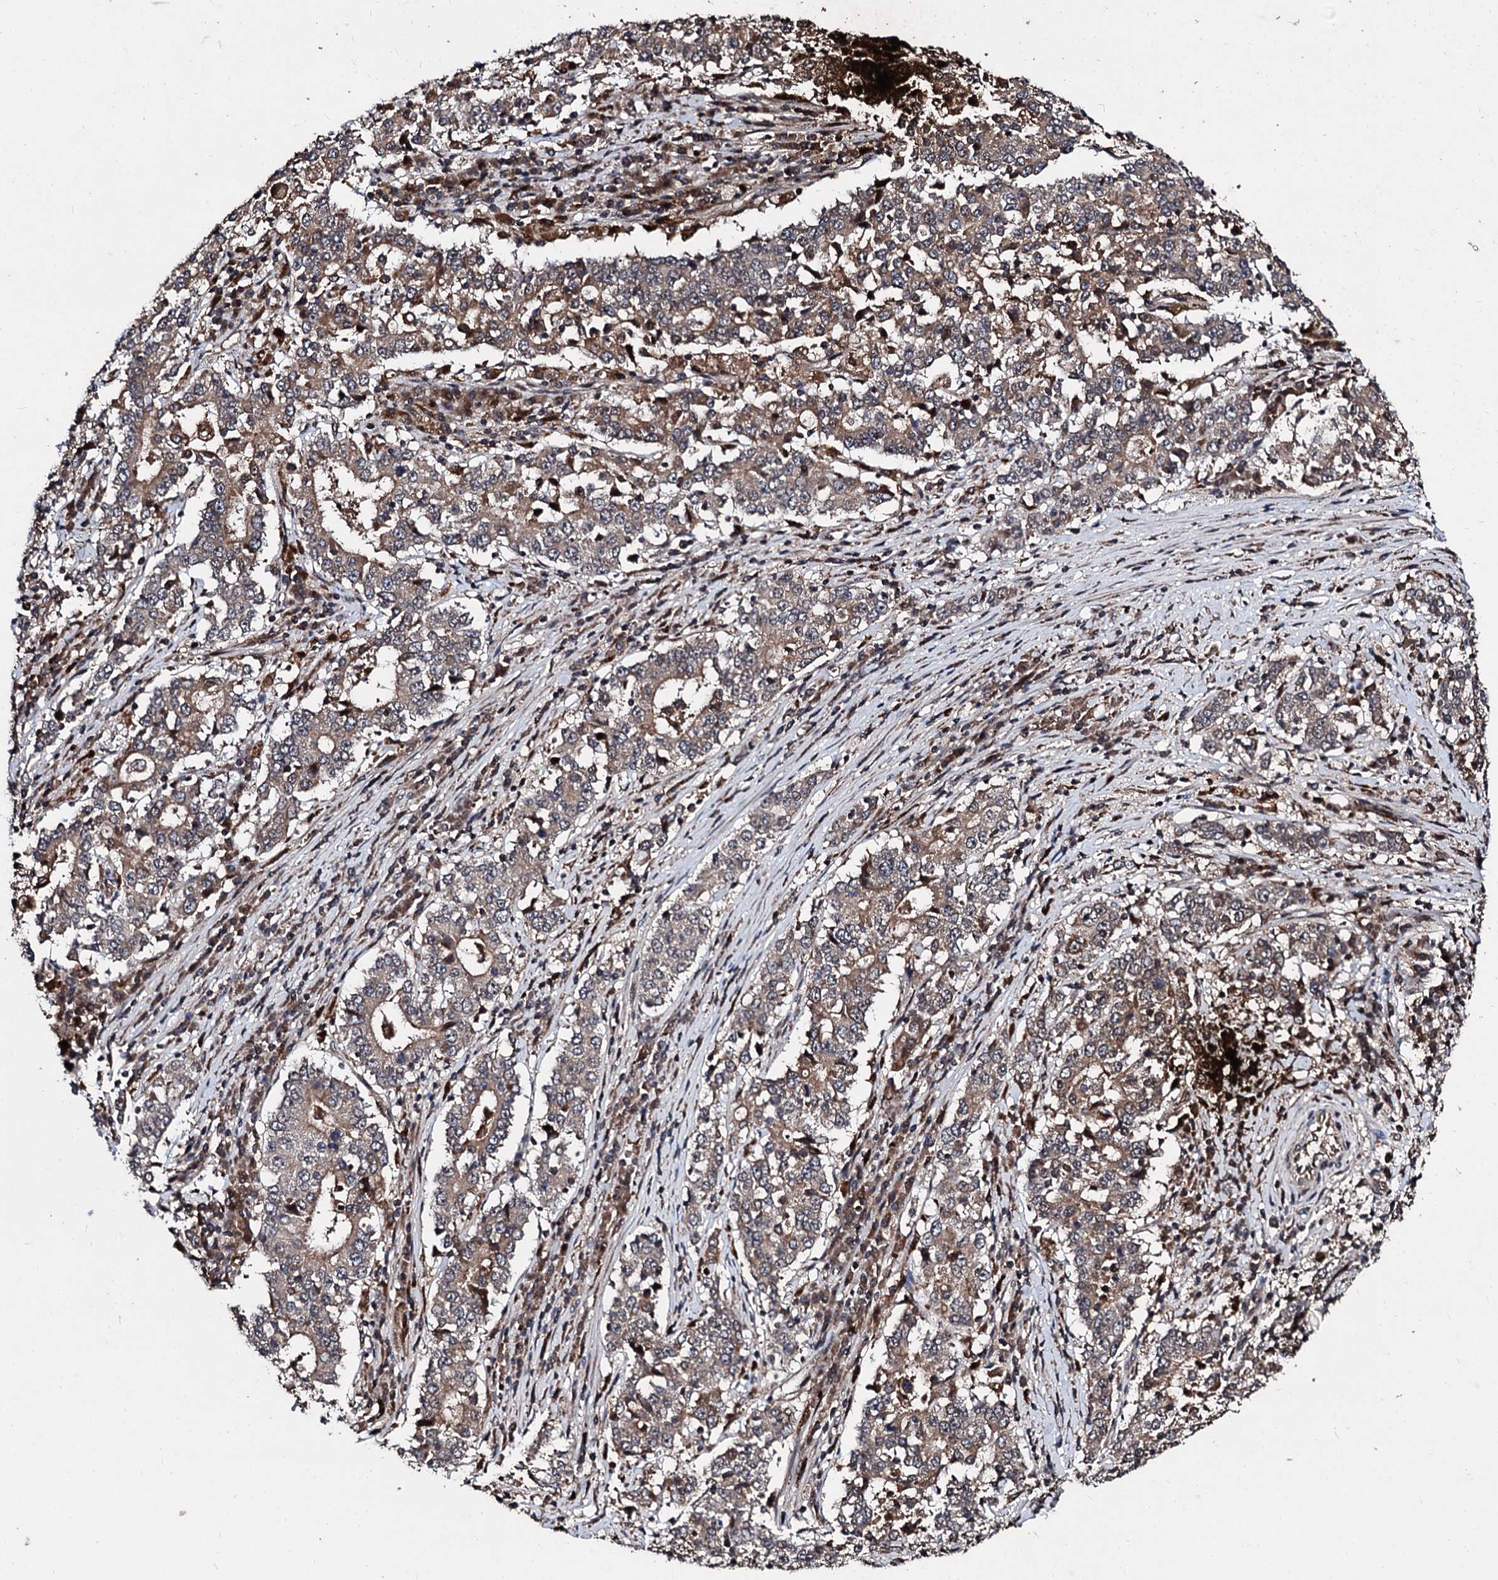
{"staining": {"intensity": "weak", "quantity": ">75%", "location": "cytoplasmic/membranous"}, "tissue": "stomach cancer", "cell_type": "Tumor cells", "image_type": "cancer", "snomed": [{"axis": "morphology", "description": "Adenocarcinoma, NOS"}, {"axis": "topography", "description": "Stomach"}], "caption": "Stomach adenocarcinoma tissue displays weak cytoplasmic/membranous staining in about >75% of tumor cells, visualized by immunohistochemistry.", "gene": "BCL2L2", "patient": {"sex": "male", "age": 59}}